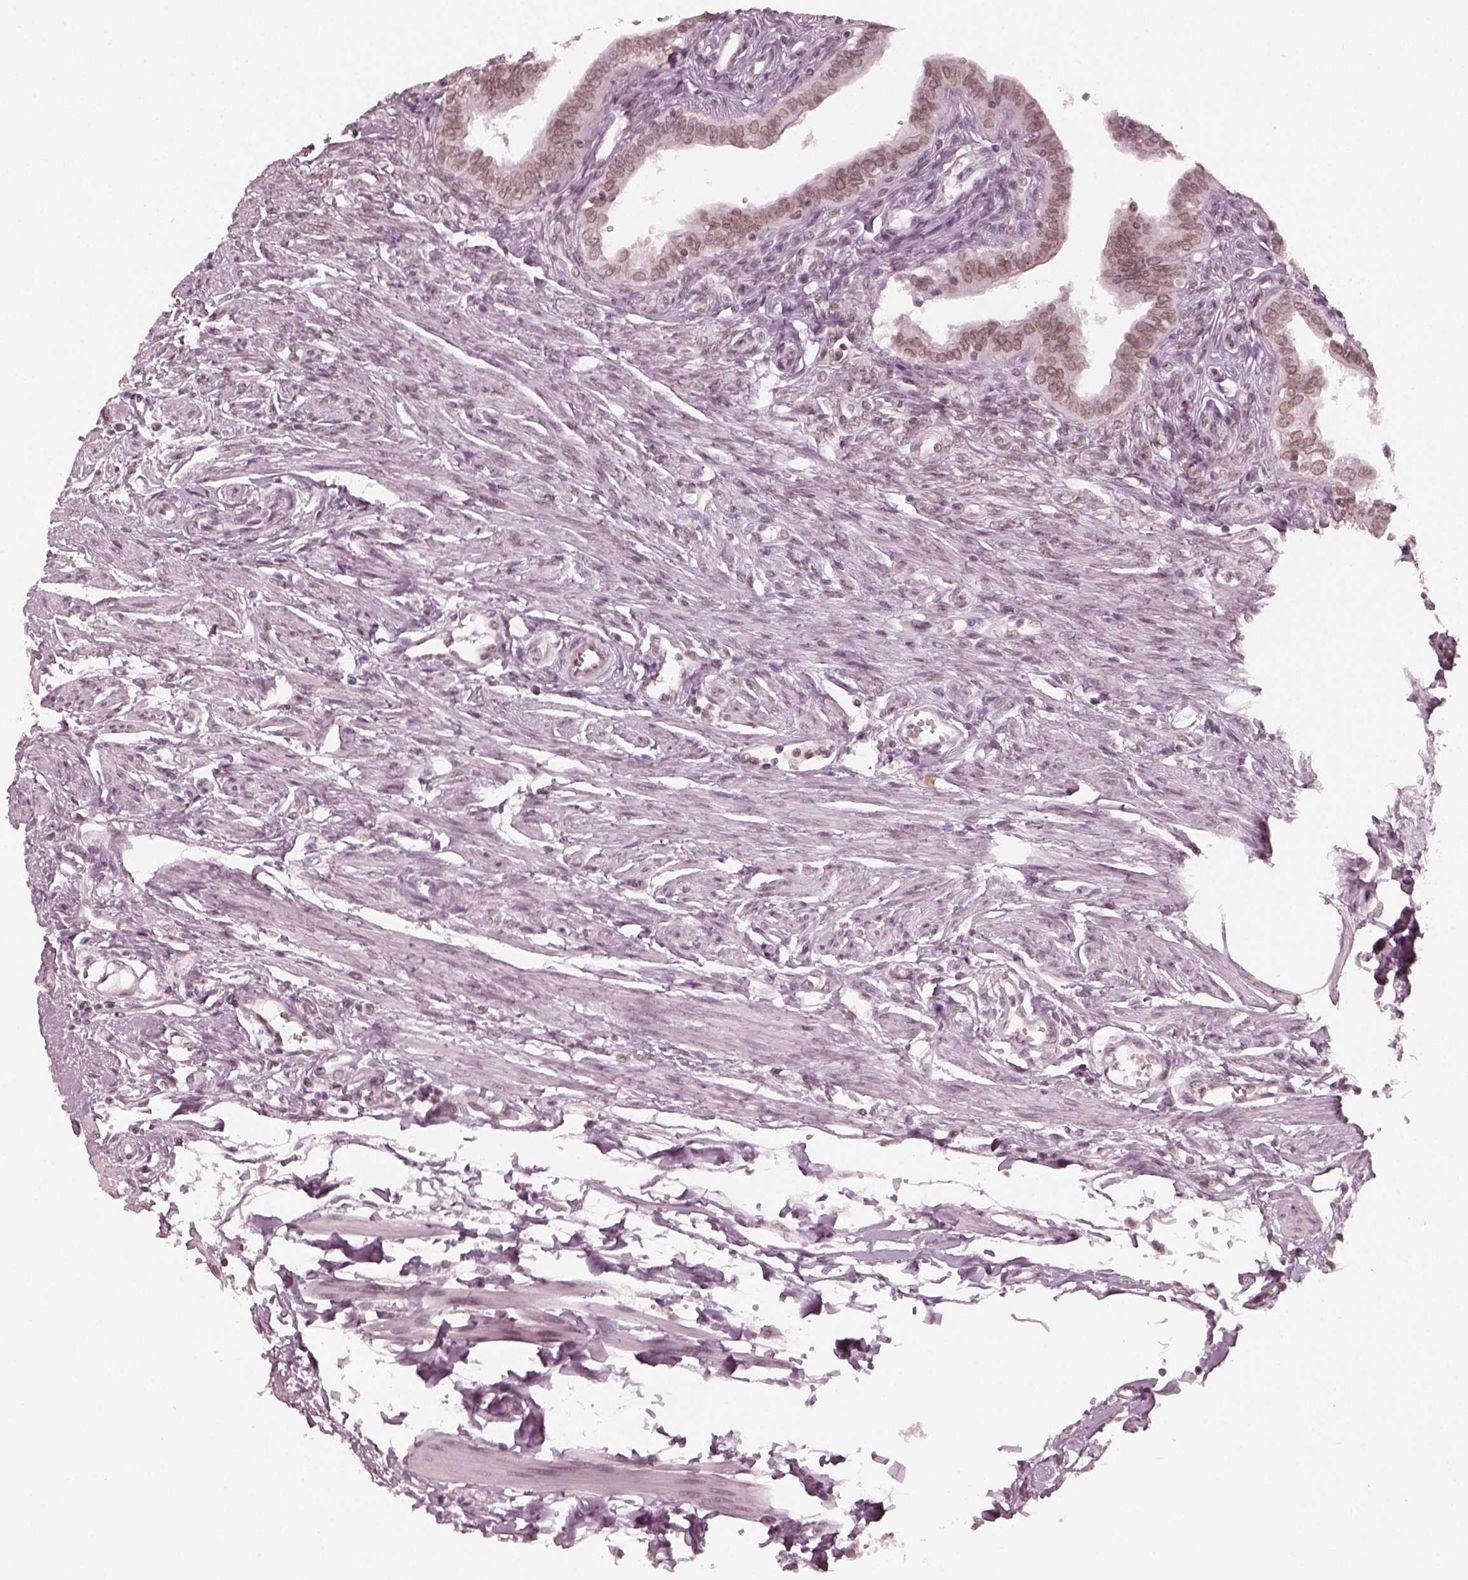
{"staining": {"intensity": "moderate", "quantity": ">75%", "location": "cytoplasmic/membranous,nuclear"}, "tissue": "fallopian tube", "cell_type": "Glandular cells", "image_type": "normal", "snomed": [{"axis": "morphology", "description": "Normal tissue, NOS"}, {"axis": "morphology", "description": "Carcinoma, endometroid"}, {"axis": "topography", "description": "Fallopian tube"}, {"axis": "topography", "description": "Ovary"}], "caption": "Unremarkable fallopian tube was stained to show a protein in brown. There is medium levels of moderate cytoplasmic/membranous,nuclear expression in approximately >75% of glandular cells. (DAB (3,3'-diaminobenzidine) IHC with brightfield microscopy, high magnification).", "gene": "DCAF12", "patient": {"sex": "female", "age": 42}}